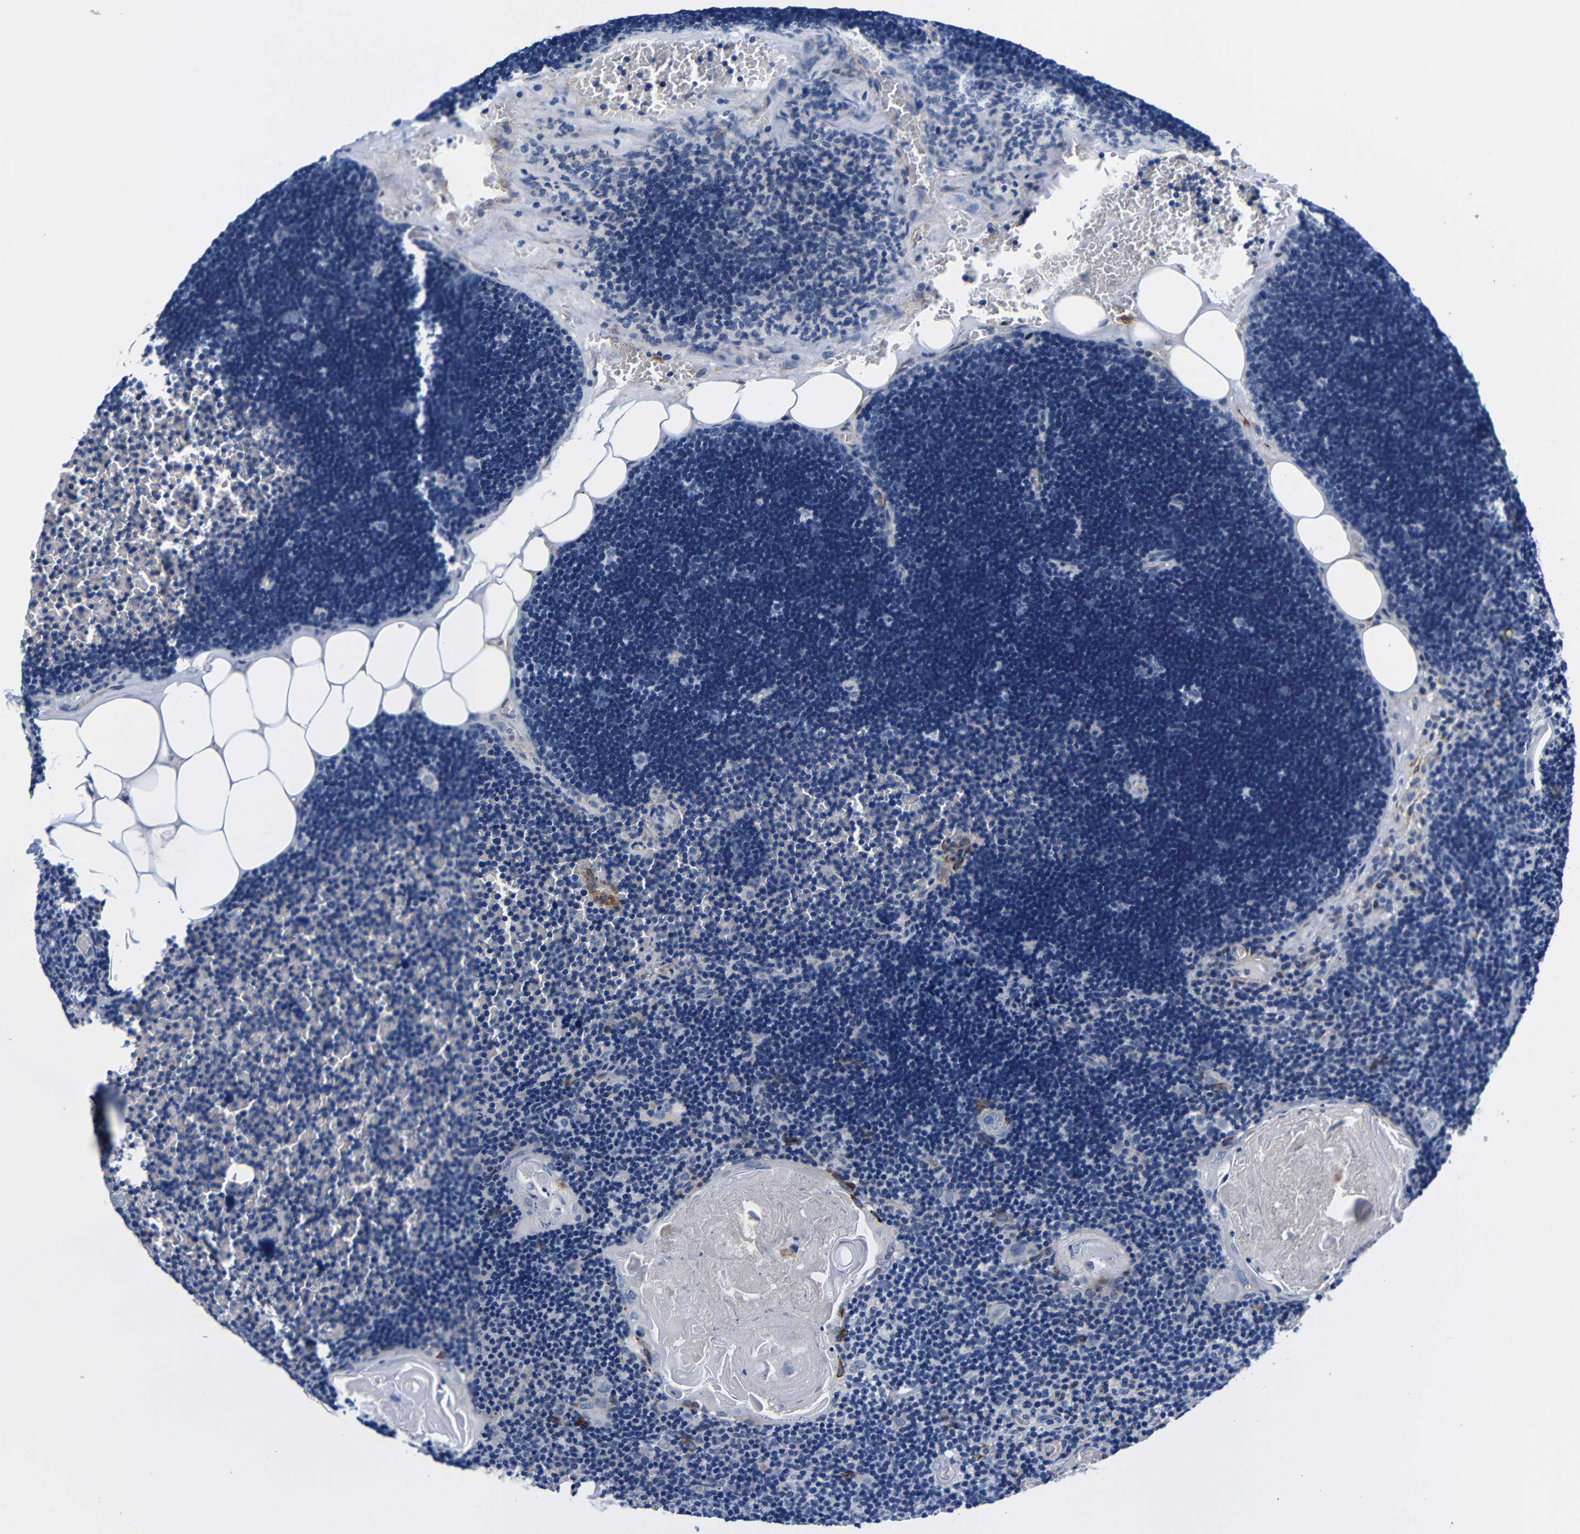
{"staining": {"intensity": "negative", "quantity": "none", "location": "none"}, "tissue": "lymph node", "cell_type": "Germinal center cells", "image_type": "normal", "snomed": [{"axis": "morphology", "description": "Normal tissue, NOS"}, {"axis": "topography", "description": "Lymph node"}], "caption": "This histopathology image is of benign lymph node stained with immunohistochemistry (IHC) to label a protein in brown with the nuclei are counter-stained blue. There is no expression in germinal center cells.", "gene": "LRIG1", "patient": {"sex": "male", "age": 33}}